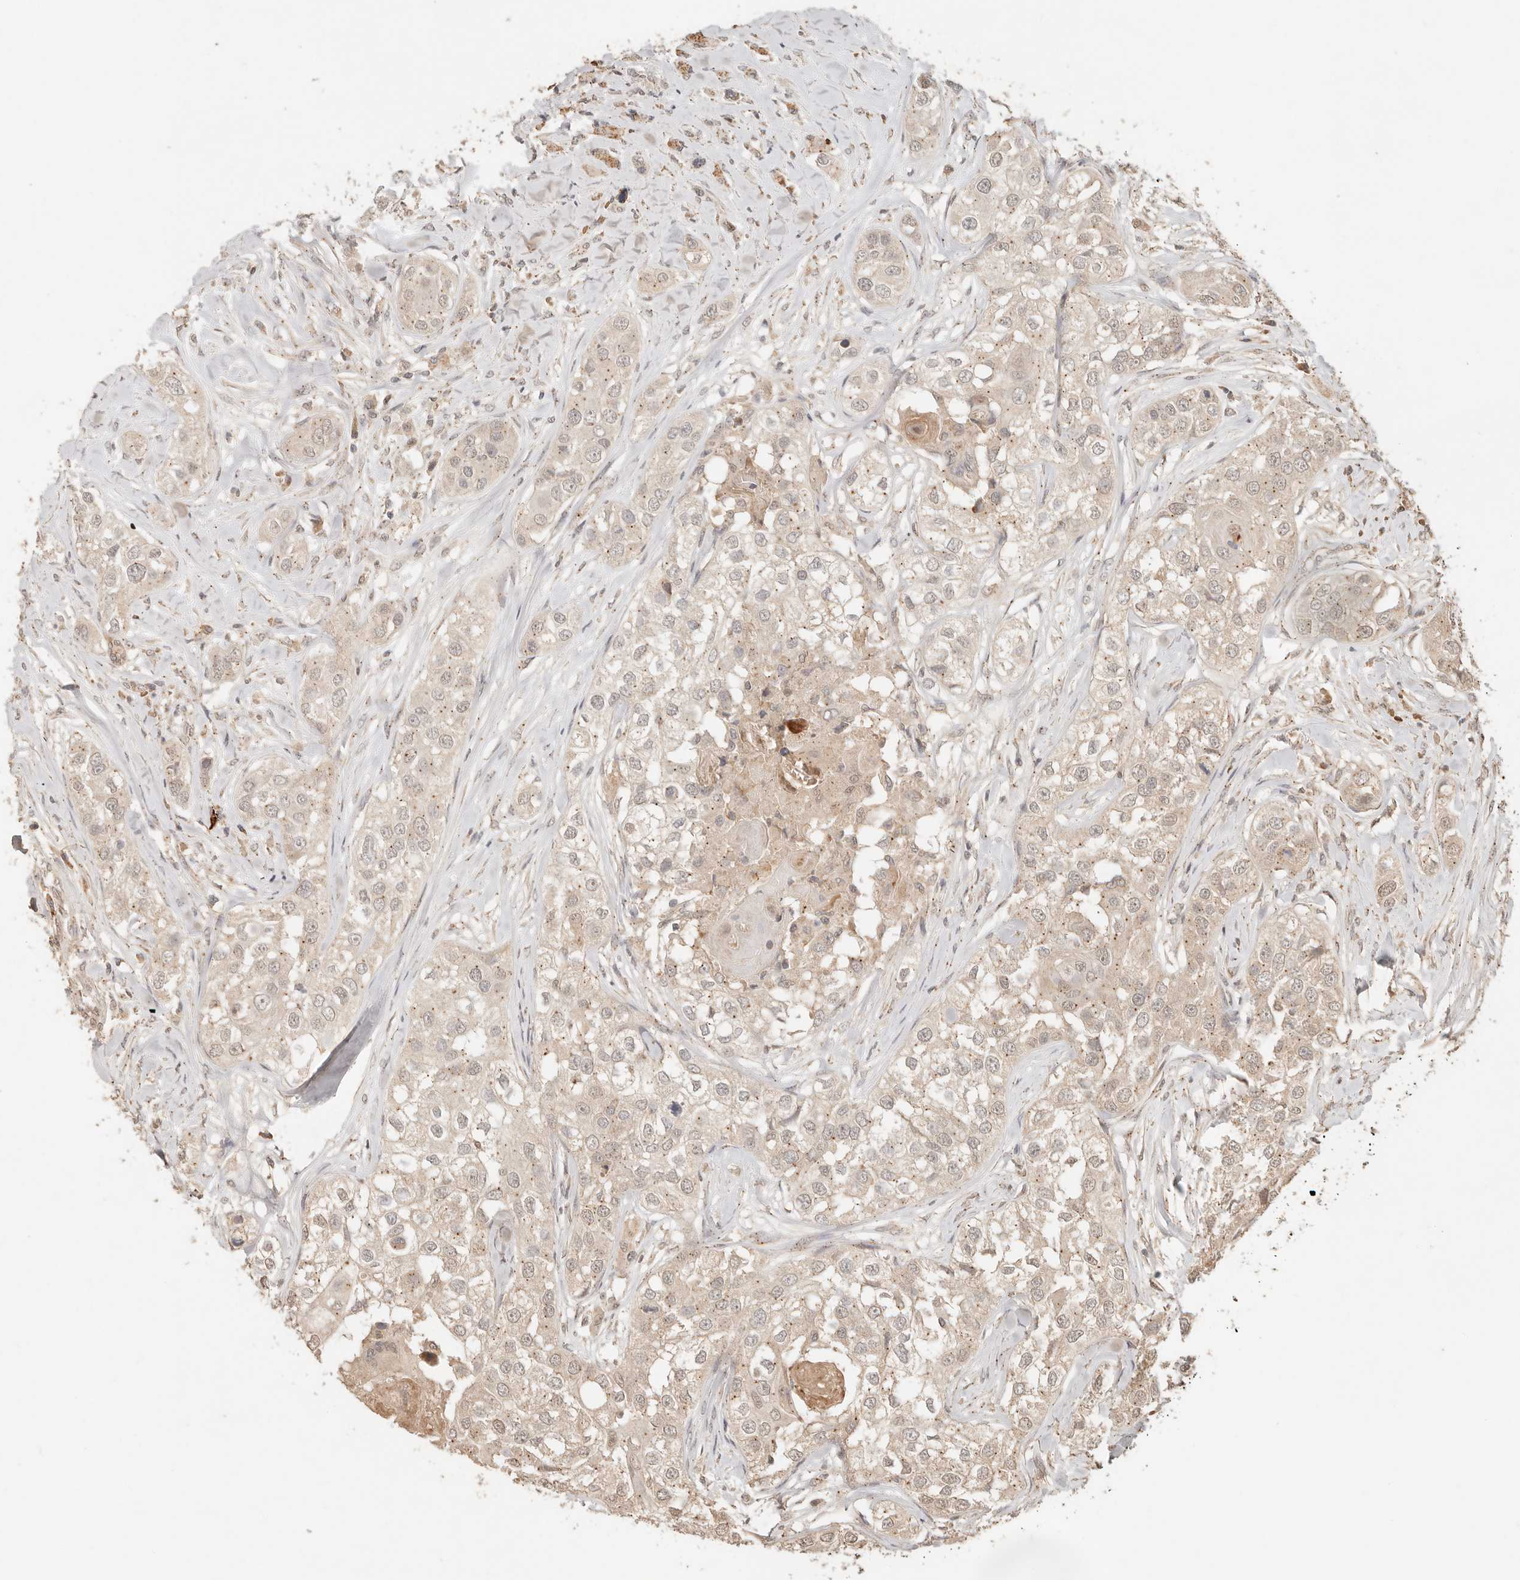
{"staining": {"intensity": "weak", "quantity": "<25%", "location": "cytoplasmic/membranous"}, "tissue": "head and neck cancer", "cell_type": "Tumor cells", "image_type": "cancer", "snomed": [{"axis": "morphology", "description": "Normal tissue, NOS"}, {"axis": "morphology", "description": "Squamous cell carcinoma, NOS"}, {"axis": "topography", "description": "Skeletal muscle"}, {"axis": "topography", "description": "Head-Neck"}], "caption": "Squamous cell carcinoma (head and neck) was stained to show a protein in brown. There is no significant staining in tumor cells.", "gene": "LMO4", "patient": {"sex": "male", "age": 51}}